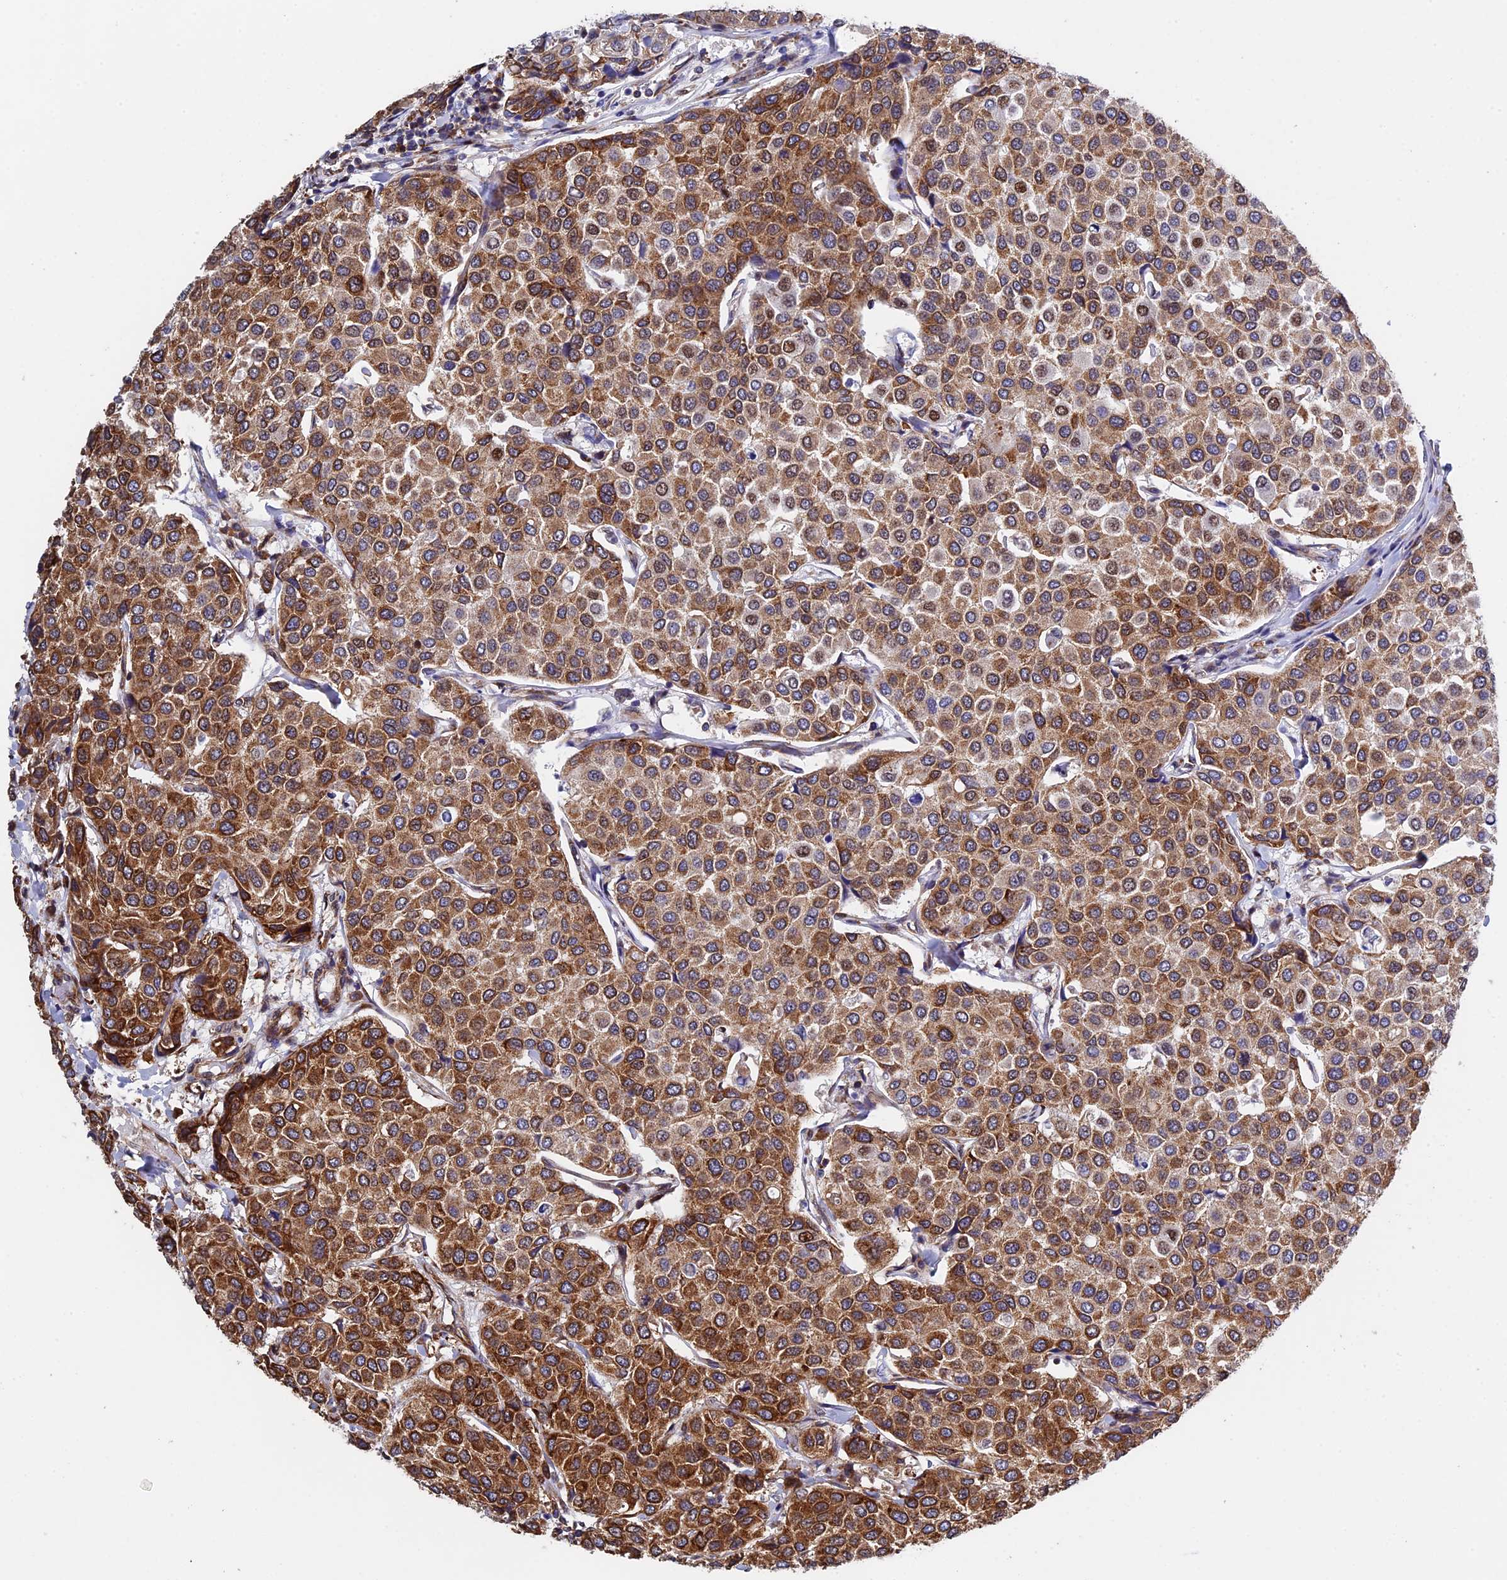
{"staining": {"intensity": "strong", "quantity": ">75%", "location": "cytoplasmic/membranous"}, "tissue": "breast cancer", "cell_type": "Tumor cells", "image_type": "cancer", "snomed": [{"axis": "morphology", "description": "Duct carcinoma"}, {"axis": "topography", "description": "Breast"}], "caption": "High-magnification brightfield microscopy of breast cancer (intraductal carcinoma) stained with DAB (3,3'-diaminobenzidine) (brown) and counterstained with hematoxylin (blue). tumor cells exhibit strong cytoplasmic/membranous positivity is seen in about>75% of cells. Immunohistochemistry (ihc) stains the protein of interest in brown and the nuclei are stained blue.", "gene": "SLC9A5", "patient": {"sex": "female", "age": 55}}